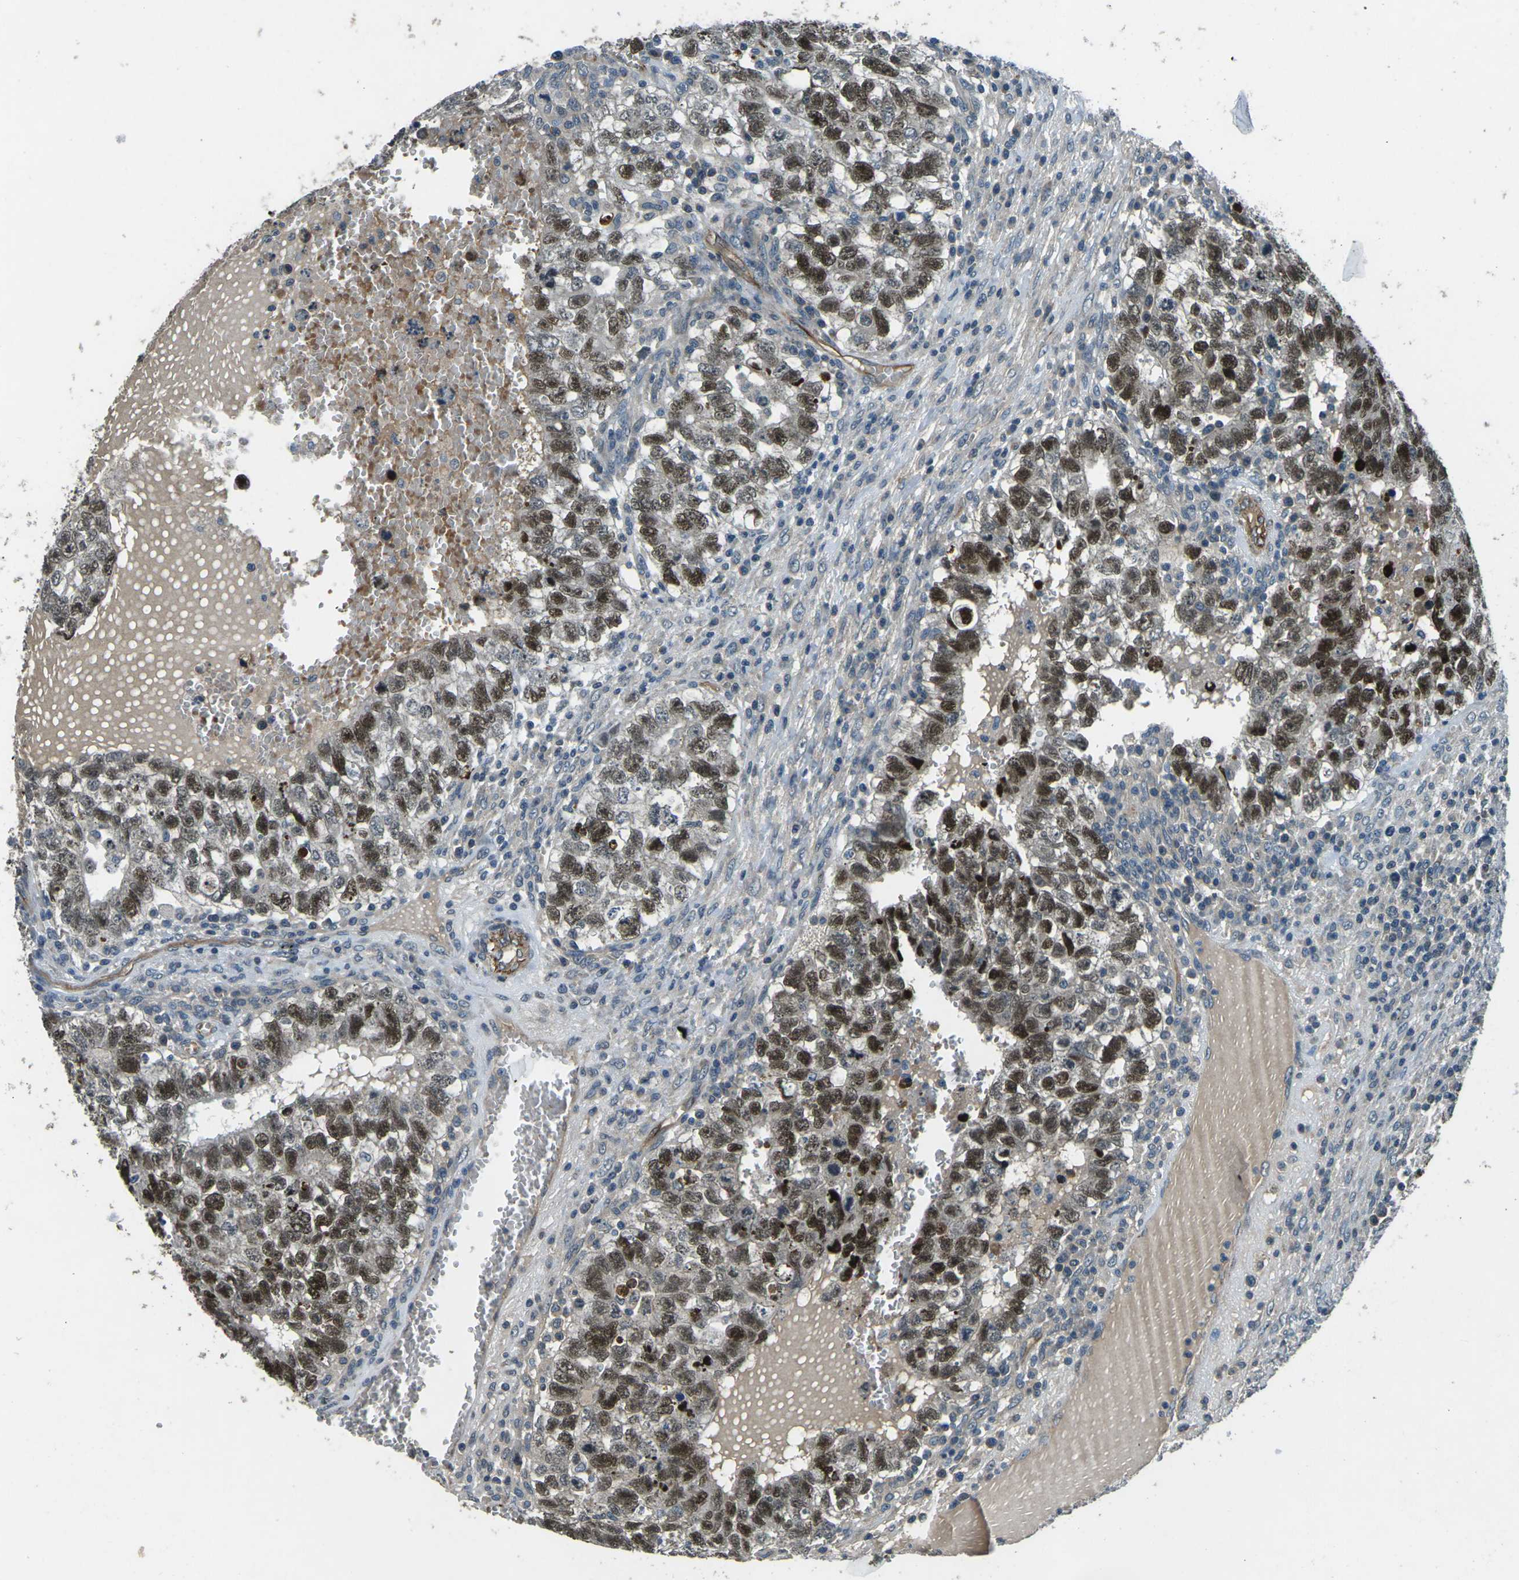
{"staining": {"intensity": "strong", "quantity": ">75%", "location": "cytoplasmic/membranous,nuclear"}, "tissue": "testis cancer", "cell_type": "Tumor cells", "image_type": "cancer", "snomed": [{"axis": "morphology", "description": "Seminoma, NOS"}, {"axis": "morphology", "description": "Carcinoma, Embryonal, NOS"}, {"axis": "topography", "description": "Testis"}], "caption": "Protein positivity by IHC shows strong cytoplasmic/membranous and nuclear expression in approximately >75% of tumor cells in embryonal carcinoma (testis). (DAB (3,3'-diaminobenzidine) IHC with brightfield microscopy, high magnification).", "gene": "AFAP1", "patient": {"sex": "male", "age": 38}}